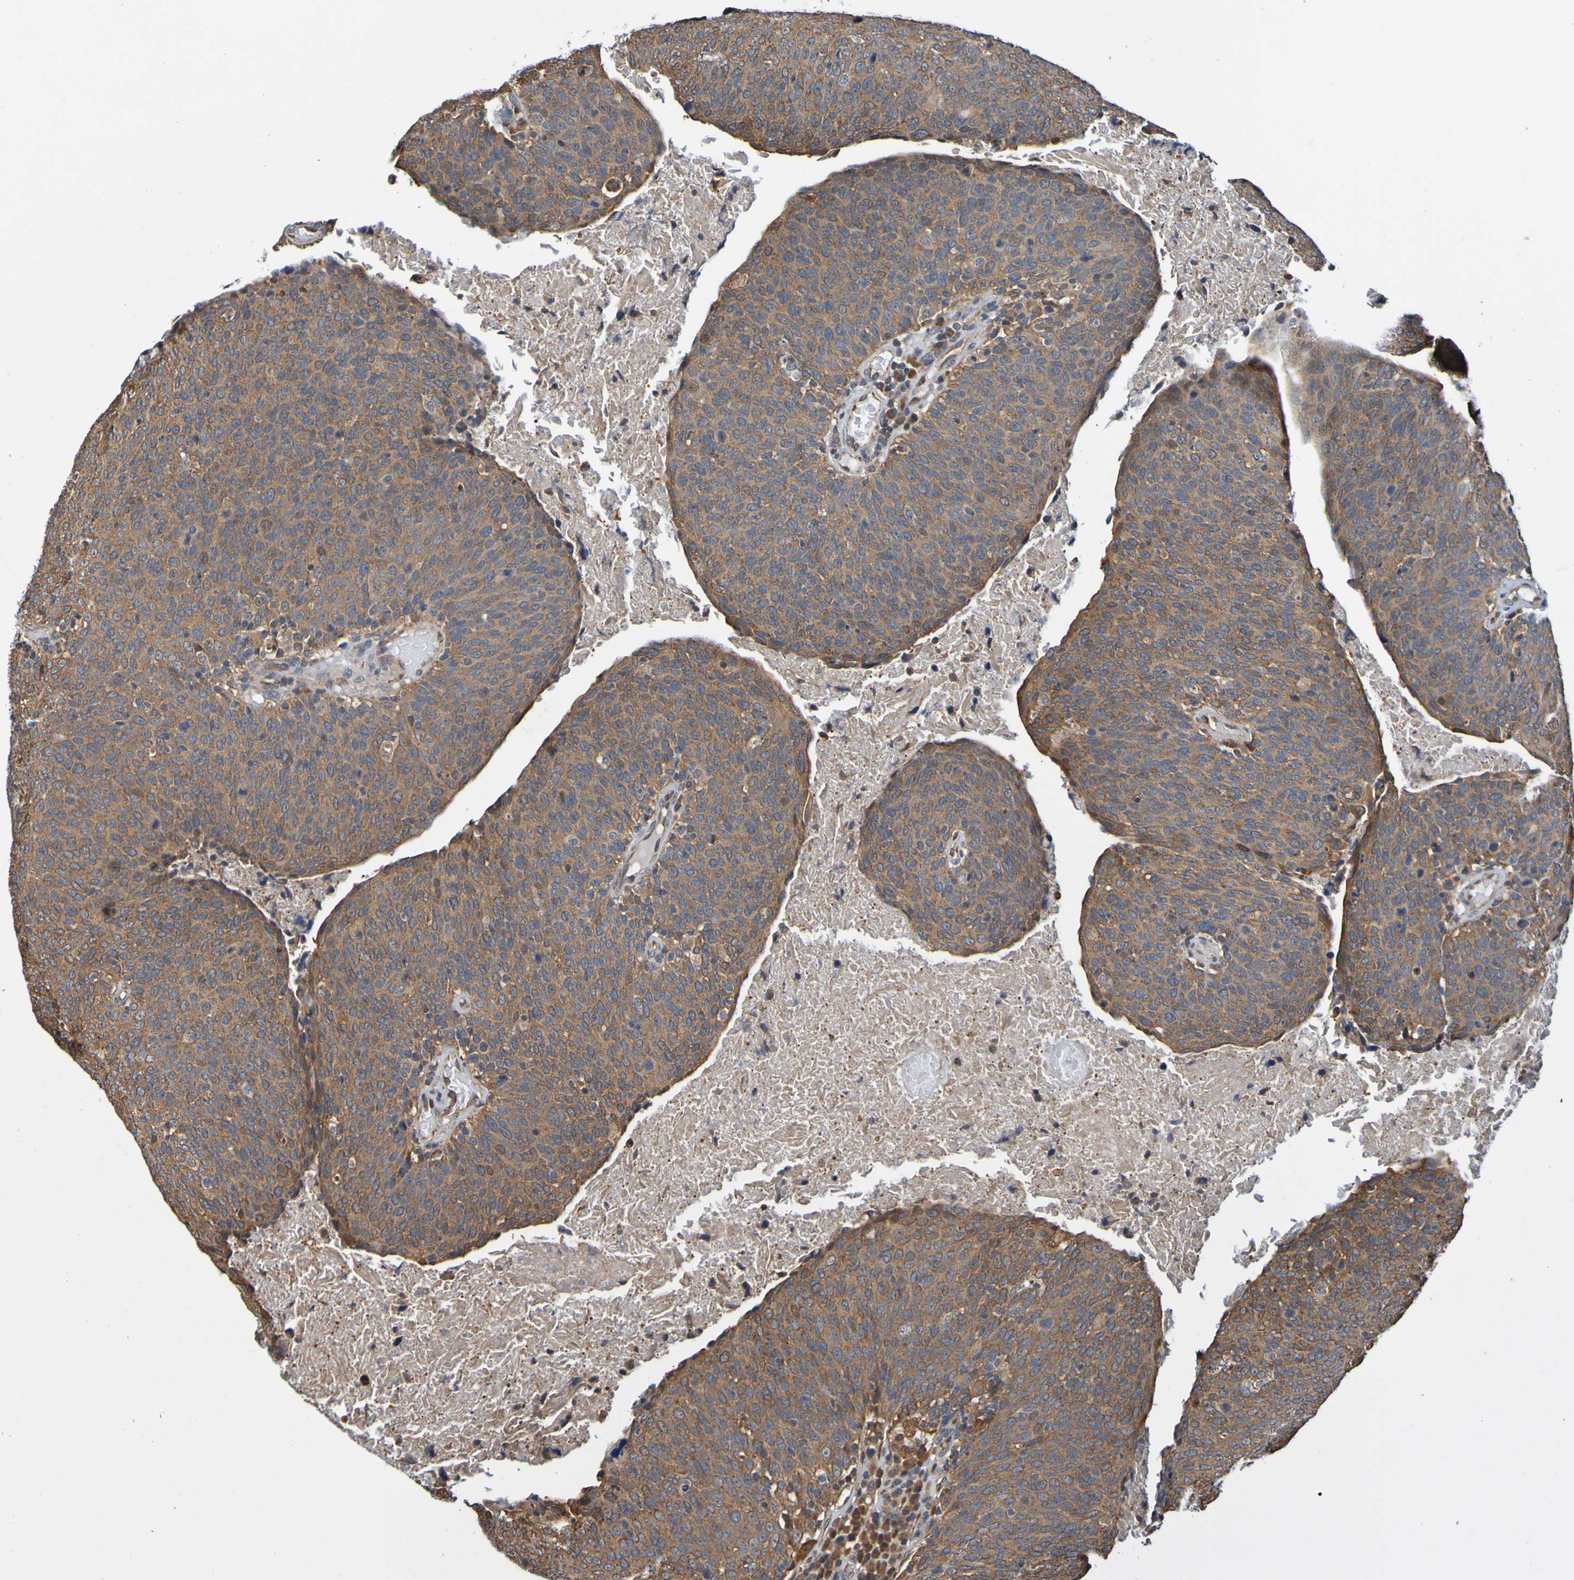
{"staining": {"intensity": "moderate", "quantity": ">75%", "location": "cytoplasmic/membranous"}, "tissue": "head and neck cancer", "cell_type": "Tumor cells", "image_type": "cancer", "snomed": [{"axis": "morphology", "description": "Squamous cell carcinoma, NOS"}, {"axis": "morphology", "description": "Squamous cell carcinoma, metastatic, NOS"}, {"axis": "topography", "description": "Lymph node"}, {"axis": "topography", "description": "Head-Neck"}], "caption": "Immunohistochemical staining of human head and neck squamous cell carcinoma exhibits moderate cytoplasmic/membranous protein expression in approximately >75% of tumor cells.", "gene": "AXIN1", "patient": {"sex": "male", "age": 62}}